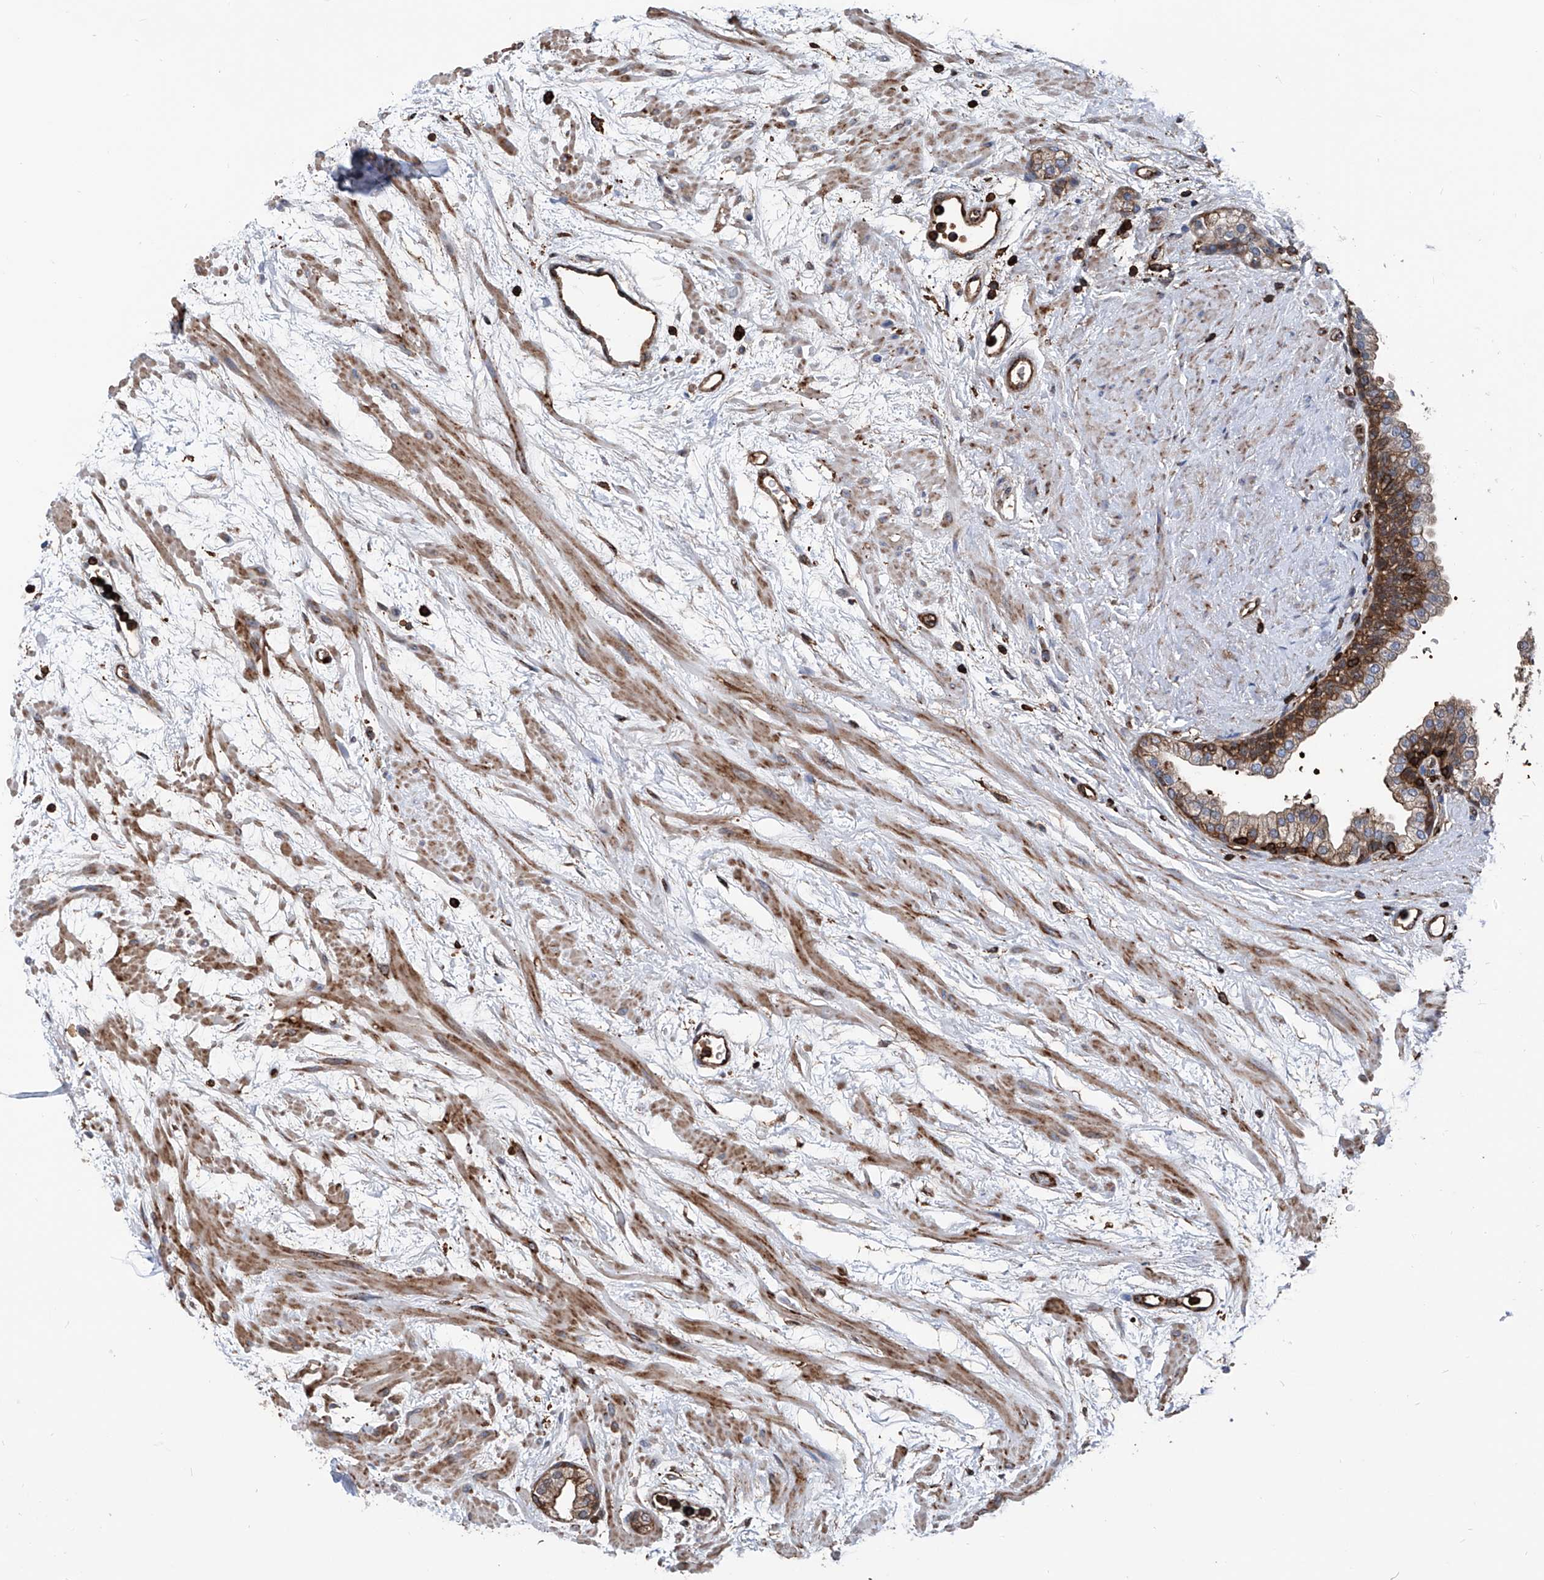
{"staining": {"intensity": "moderate", "quantity": "<25%", "location": "cytoplasmic/membranous"}, "tissue": "prostate", "cell_type": "Glandular cells", "image_type": "normal", "snomed": [{"axis": "morphology", "description": "Normal tissue, NOS"}, {"axis": "topography", "description": "Prostate"}], "caption": "Prostate stained with a brown dye exhibits moderate cytoplasmic/membranous positive positivity in approximately <25% of glandular cells.", "gene": "ZNF484", "patient": {"sex": "male", "age": 48}}